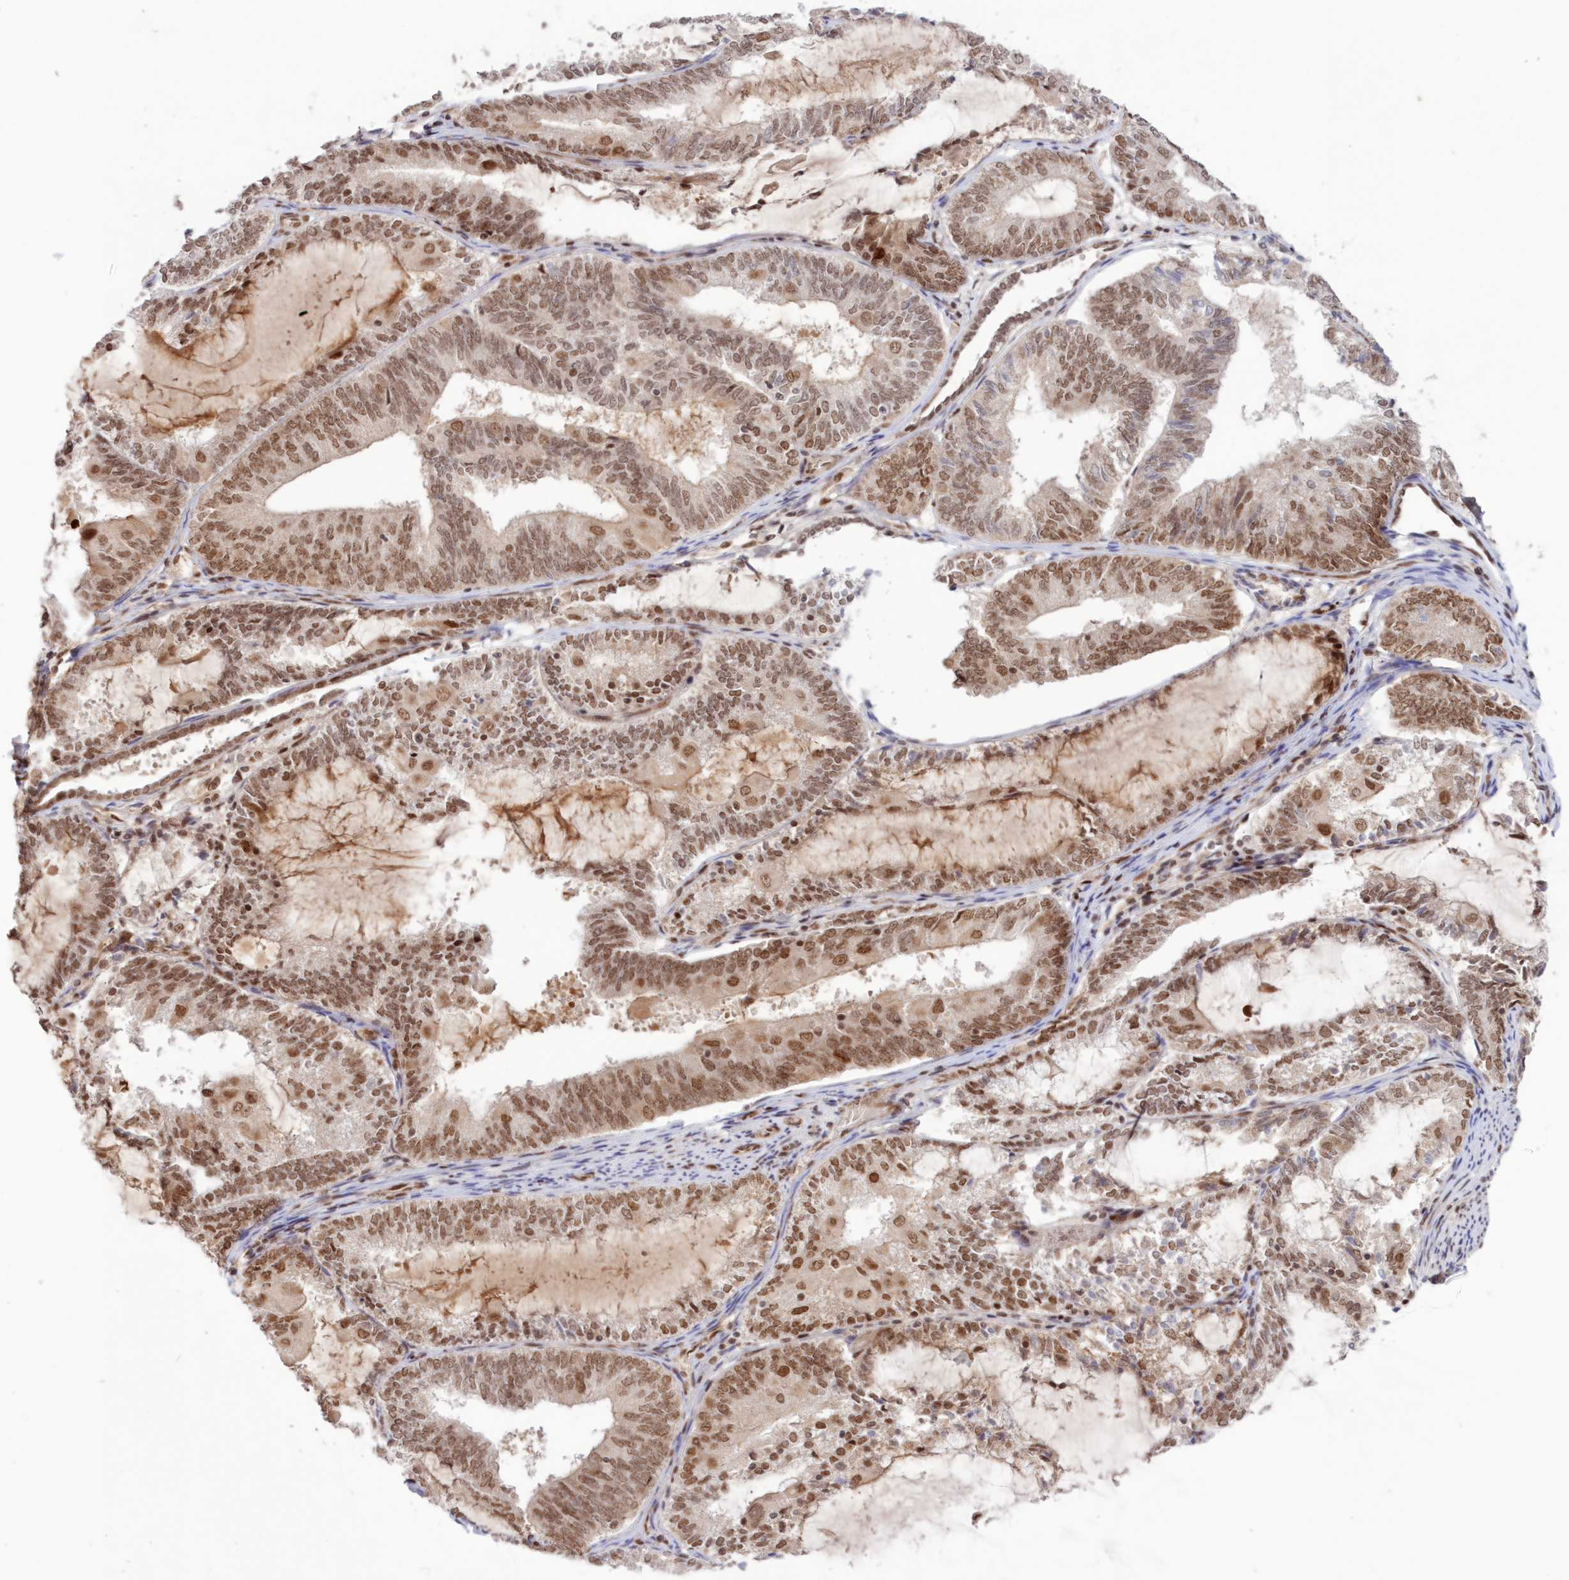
{"staining": {"intensity": "moderate", "quantity": ">75%", "location": "nuclear"}, "tissue": "endometrial cancer", "cell_type": "Tumor cells", "image_type": "cancer", "snomed": [{"axis": "morphology", "description": "Adenocarcinoma, NOS"}, {"axis": "topography", "description": "Endometrium"}], "caption": "Human endometrial adenocarcinoma stained with a protein marker reveals moderate staining in tumor cells.", "gene": "NOA1", "patient": {"sex": "female", "age": 81}}